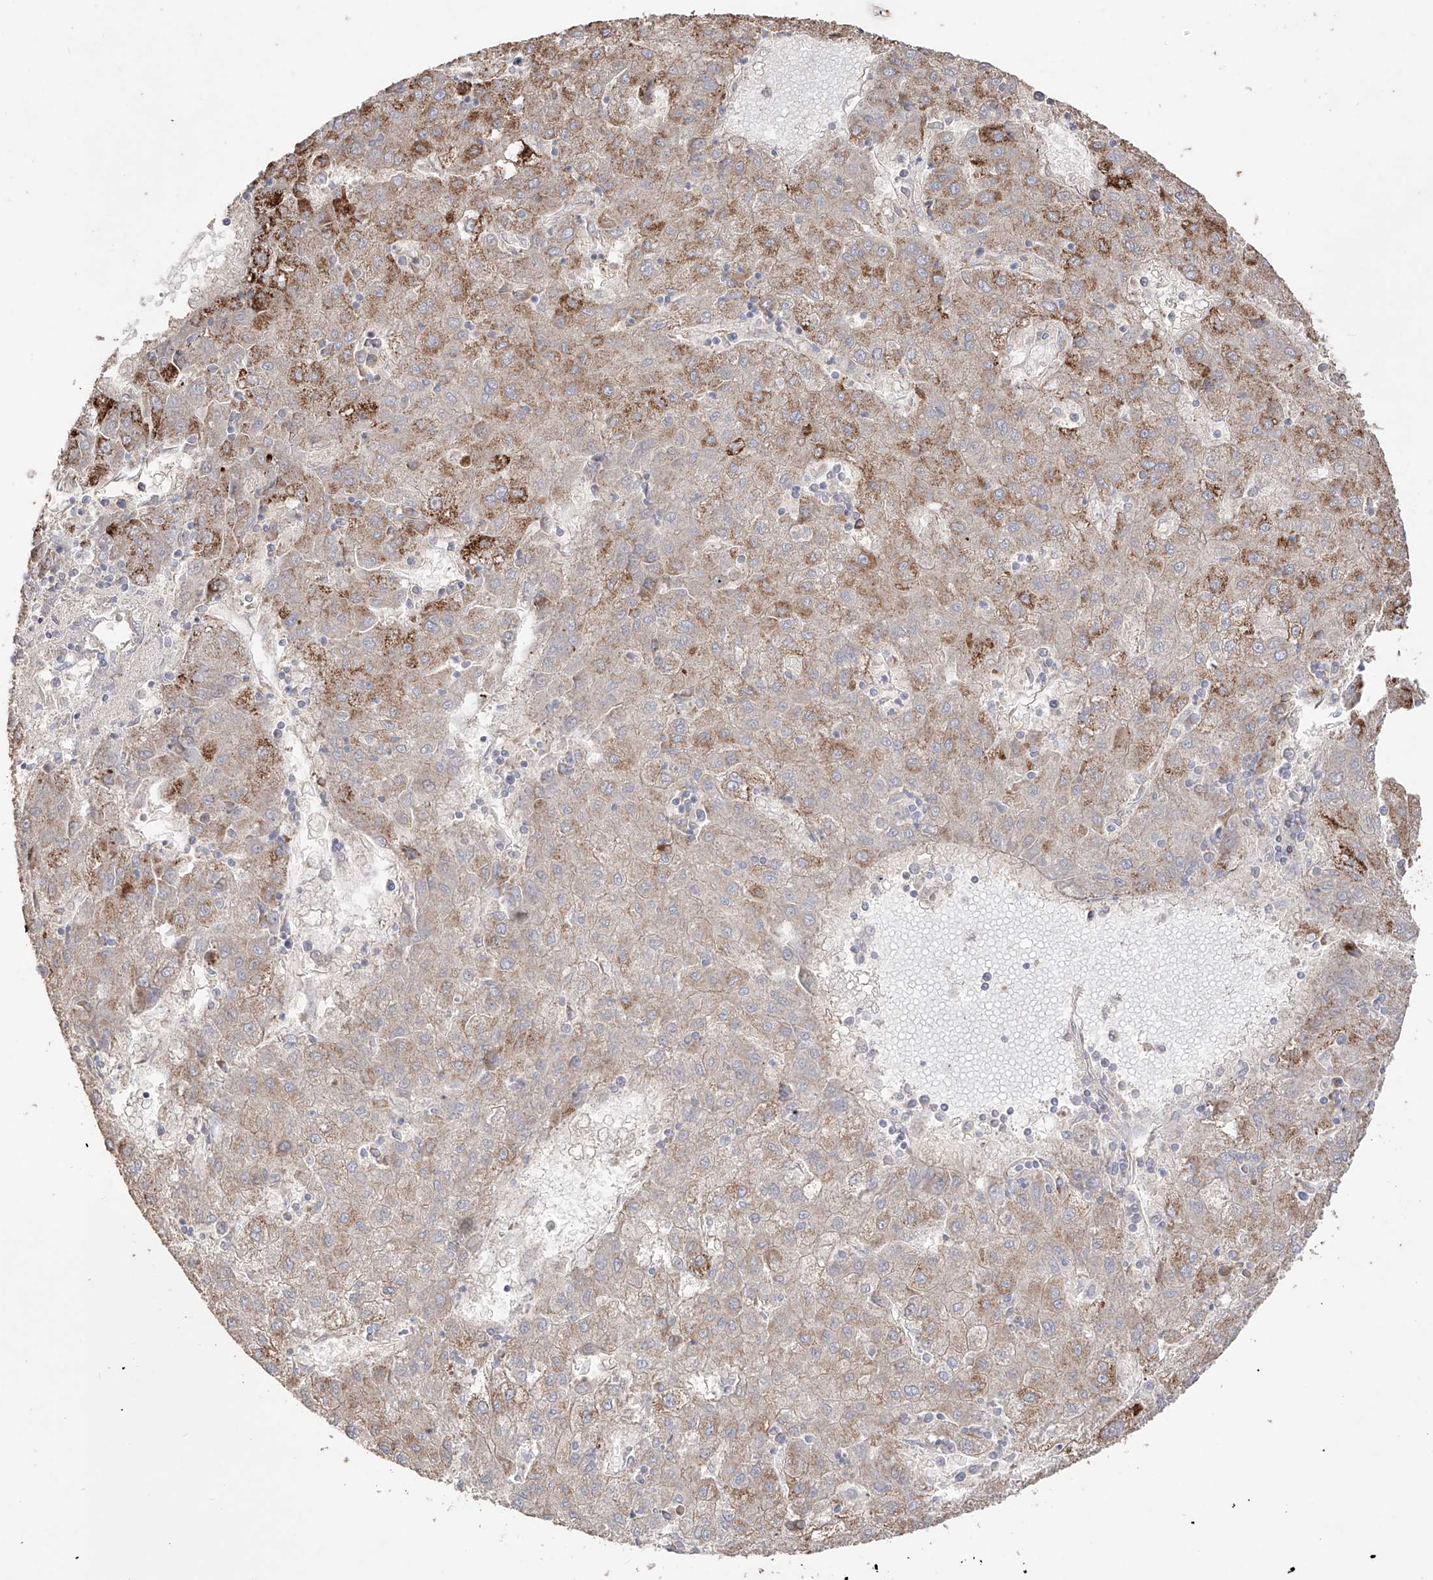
{"staining": {"intensity": "moderate", "quantity": "25%-75%", "location": "cytoplasmic/membranous"}, "tissue": "liver cancer", "cell_type": "Tumor cells", "image_type": "cancer", "snomed": [{"axis": "morphology", "description": "Carcinoma, Hepatocellular, NOS"}, {"axis": "topography", "description": "Liver"}], "caption": "Protein analysis of liver cancer (hepatocellular carcinoma) tissue displays moderate cytoplasmic/membranous expression in about 25%-75% of tumor cells. (DAB IHC with brightfield microscopy, high magnification).", "gene": "YKT6", "patient": {"sex": "male", "age": 72}}